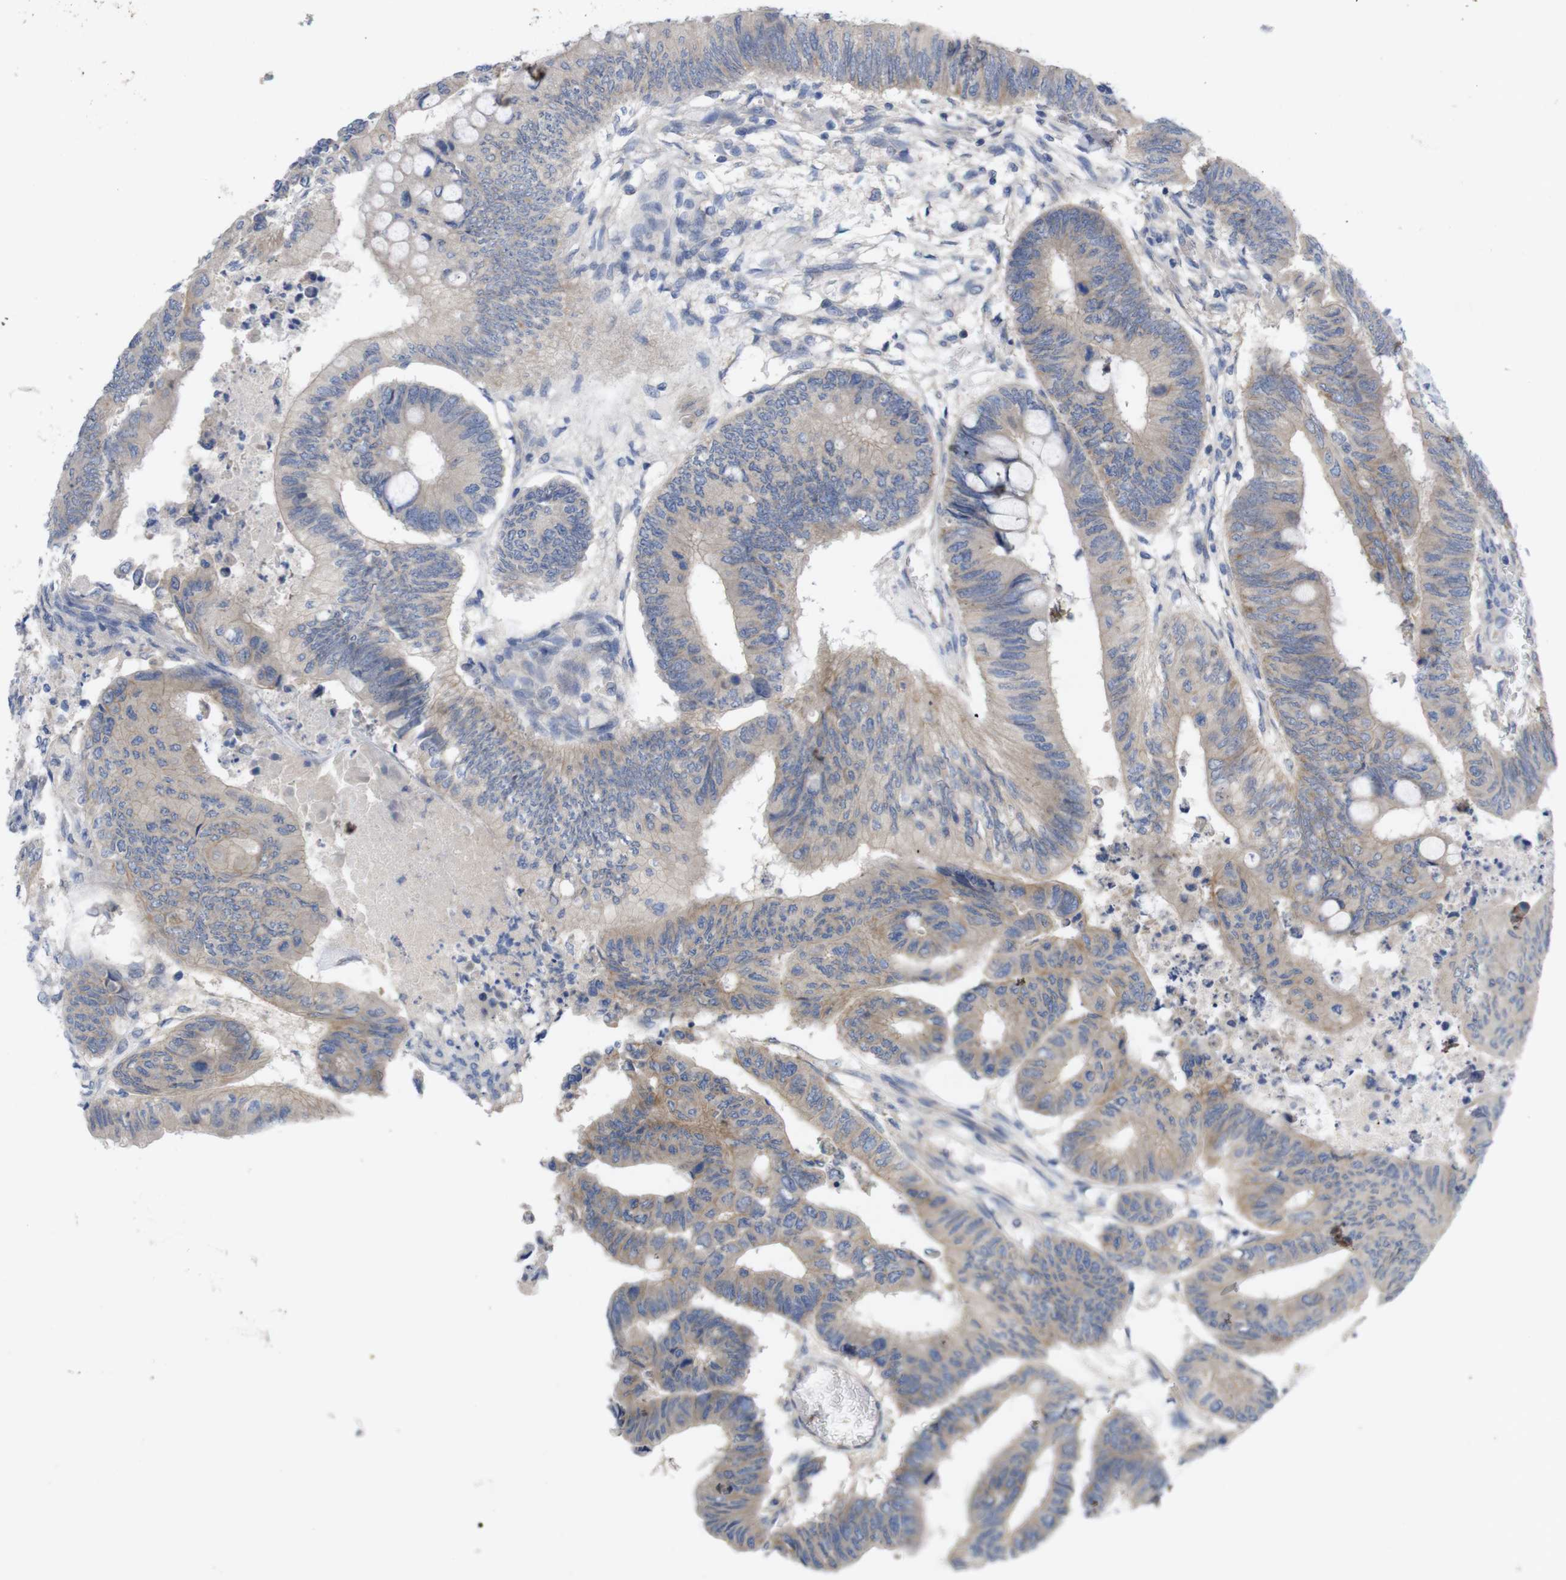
{"staining": {"intensity": "weak", "quantity": ">75%", "location": "cytoplasmic/membranous"}, "tissue": "colorectal cancer", "cell_type": "Tumor cells", "image_type": "cancer", "snomed": [{"axis": "morphology", "description": "Normal tissue, NOS"}, {"axis": "morphology", "description": "Adenocarcinoma, NOS"}, {"axis": "topography", "description": "Rectum"}, {"axis": "topography", "description": "Peripheral nerve tissue"}], "caption": "Human colorectal cancer (adenocarcinoma) stained for a protein (brown) displays weak cytoplasmic/membranous positive expression in approximately >75% of tumor cells.", "gene": "KIDINS220", "patient": {"sex": "male", "age": 92}}